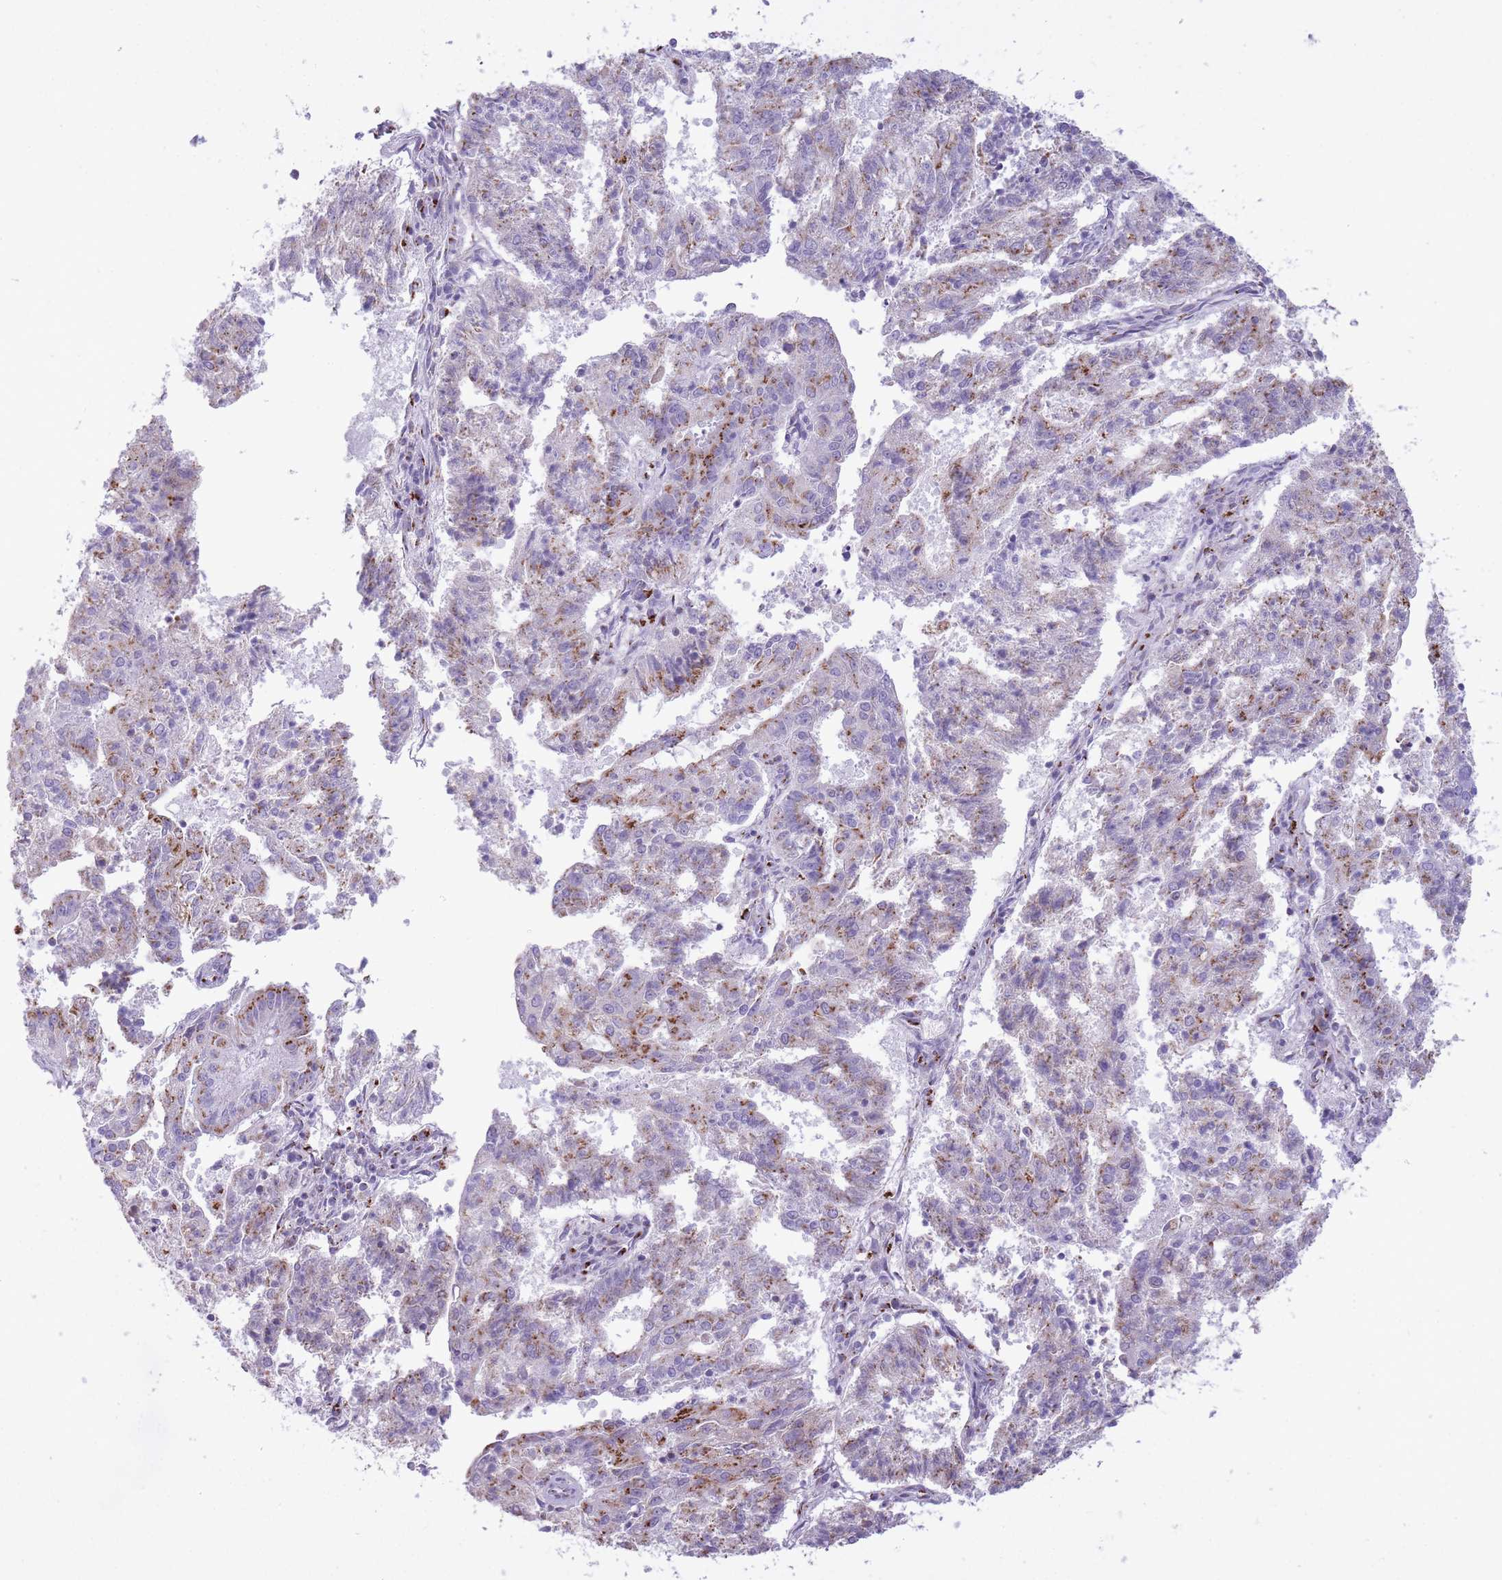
{"staining": {"intensity": "moderate", "quantity": "25%-75%", "location": "cytoplasmic/membranous"}, "tissue": "endometrial cancer", "cell_type": "Tumor cells", "image_type": "cancer", "snomed": [{"axis": "morphology", "description": "Adenocarcinoma, NOS"}, {"axis": "topography", "description": "Endometrium"}], "caption": "Moderate cytoplasmic/membranous positivity for a protein is seen in approximately 25%-75% of tumor cells of endometrial cancer (adenocarcinoma) using IHC.", "gene": "B4GALT2", "patient": {"sex": "female", "age": 82}}